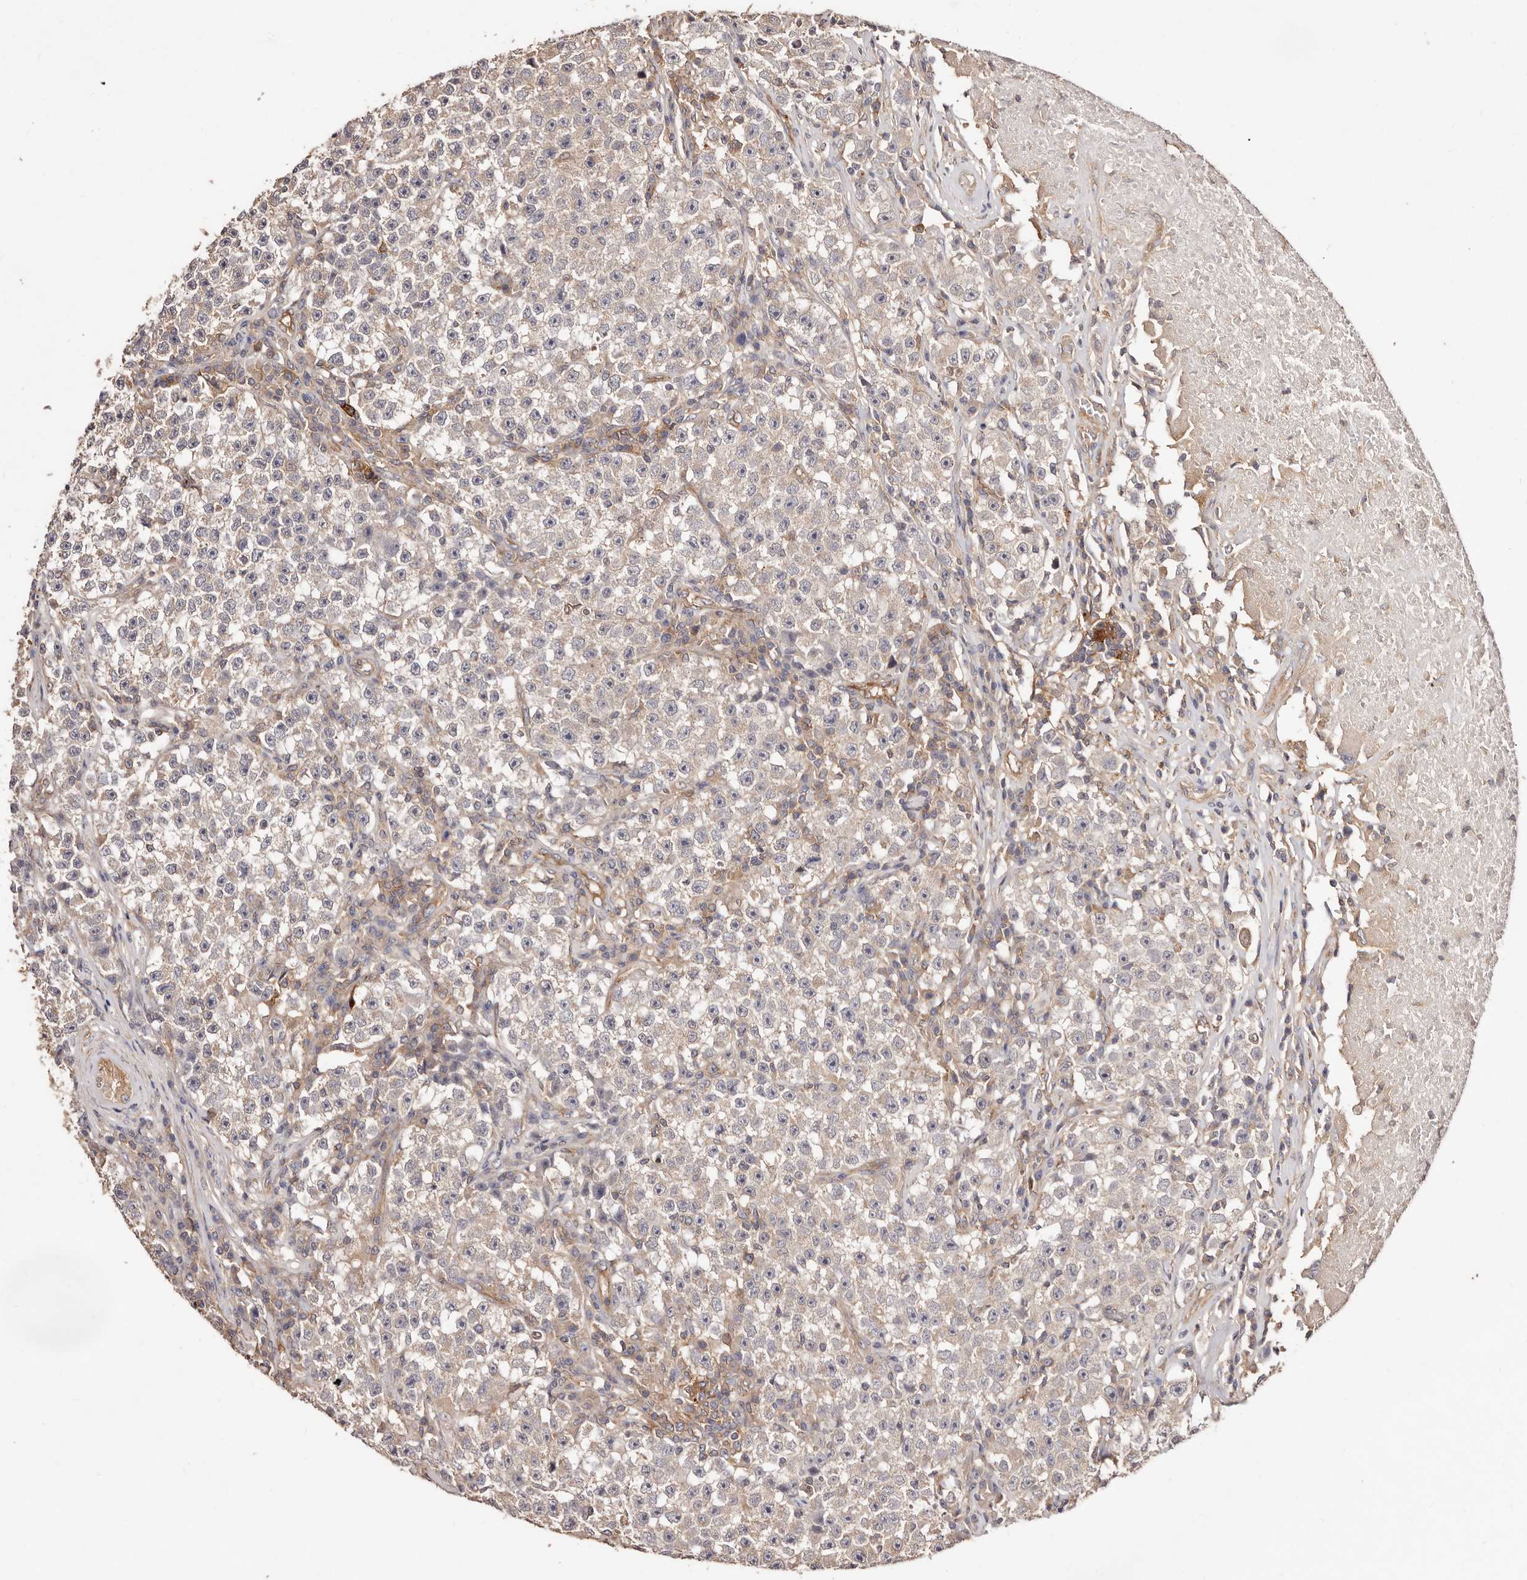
{"staining": {"intensity": "weak", "quantity": "<25%", "location": "cytoplasmic/membranous"}, "tissue": "testis cancer", "cell_type": "Tumor cells", "image_type": "cancer", "snomed": [{"axis": "morphology", "description": "Seminoma, NOS"}, {"axis": "topography", "description": "Testis"}], "caption": "Immunohistochemistry (IHC) histopathology image of neoplastic tissue: human testis cancer stained with DAB shows no significant protein positivity in tumor cells.", "gene": "CCL14", "patient": {"sex": "male", "age": 22}}